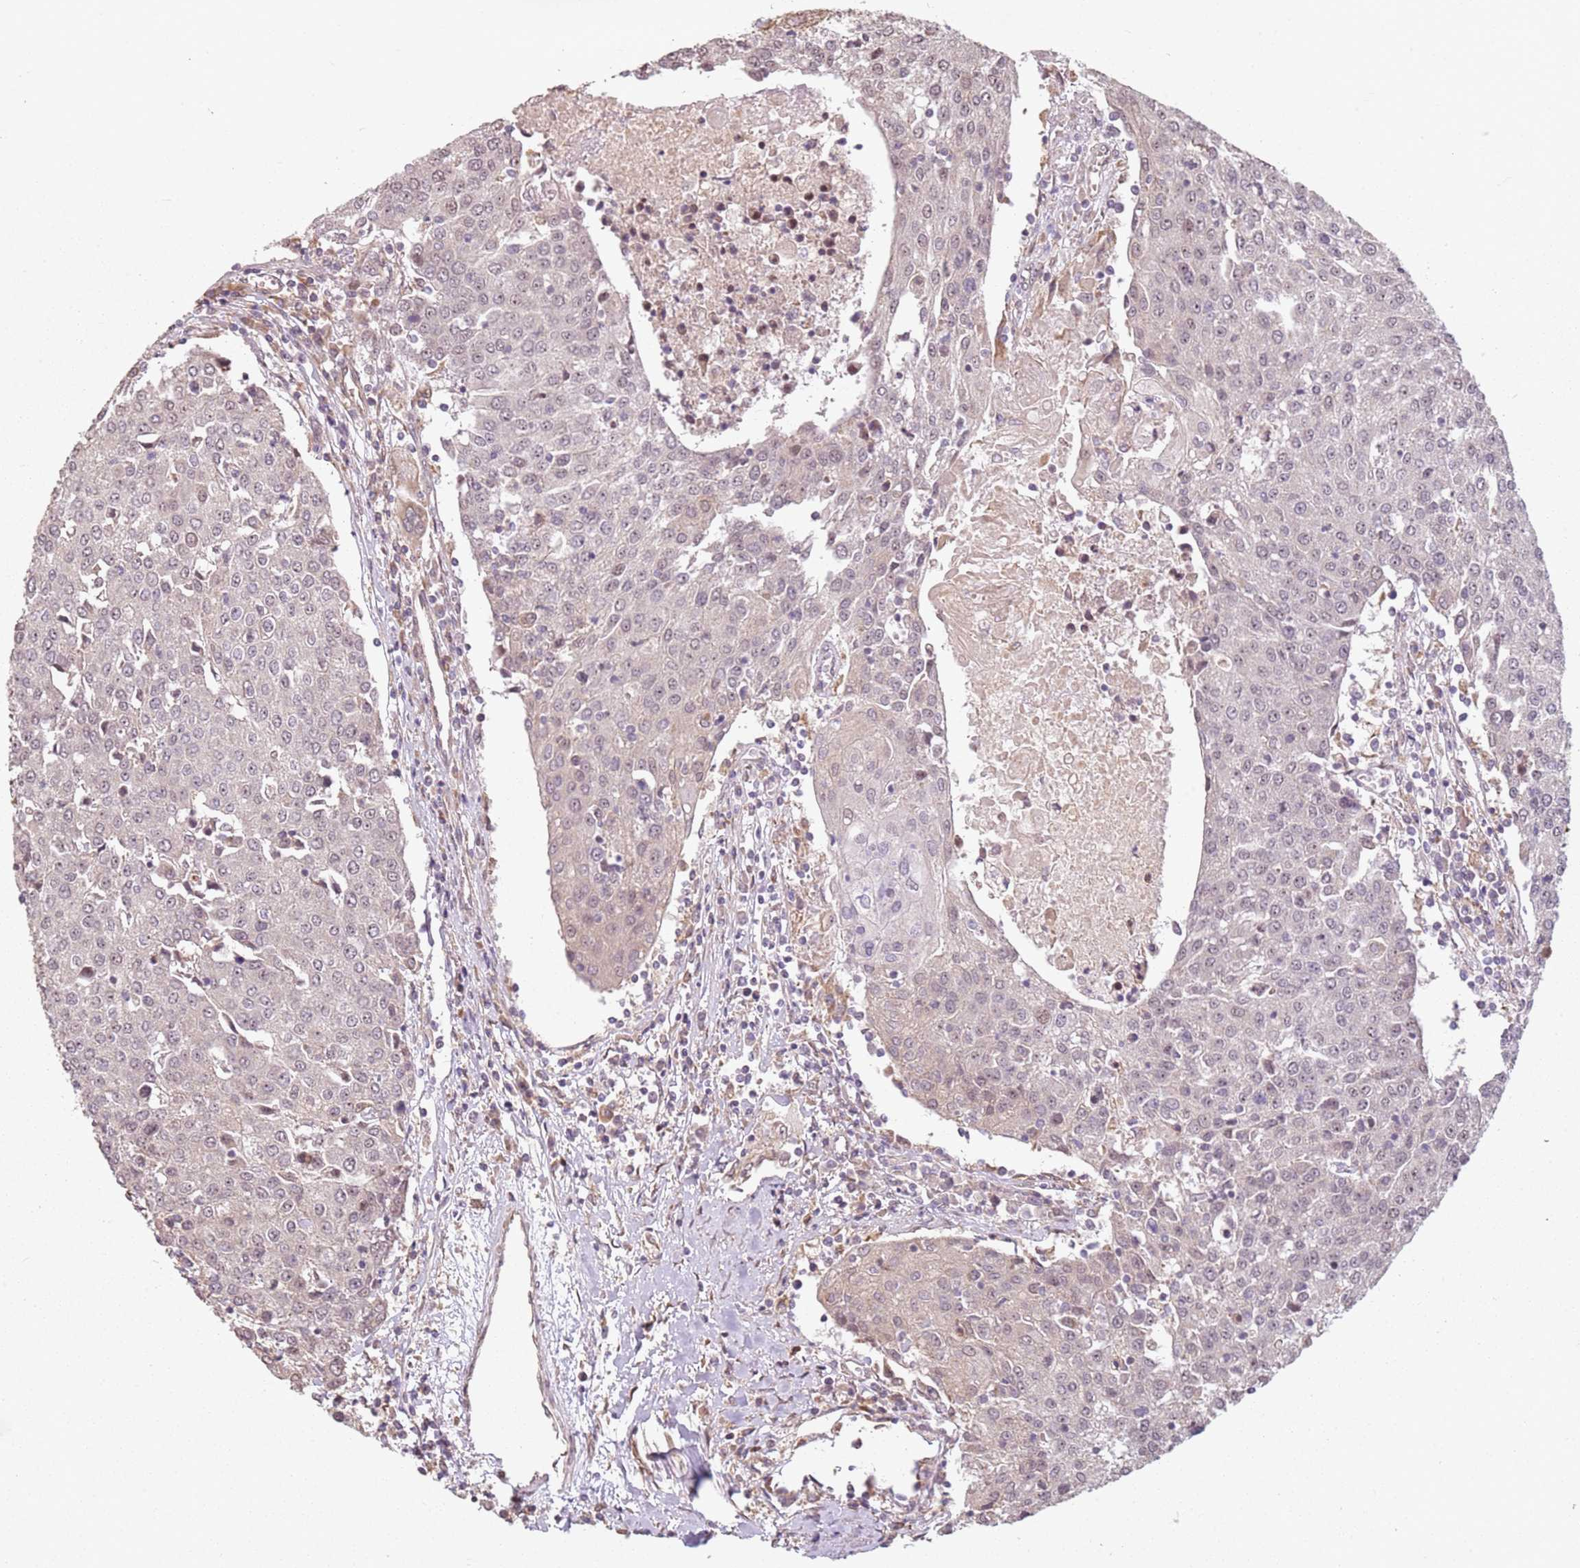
{"staining": {"intensity": "weak", "quantity": "<25%", "location": "nuclear"}, "tissue": "urothelial cancer", "cell_type": "Tumor cells", "image_type": "cancer", "snomed": [{"axis": "morphology", "description": "Urothelial carcinoma, High grade"}, {"axis": "topography", "description": "Urinary bladder"}], "caption": "The immunohistochemistry (IHC) histopathology image has no significant positivity in tumor cells of urothelial cancer tissue.", "gene": "CHURC1", "patient": {"sex": "female", "age": 85}}